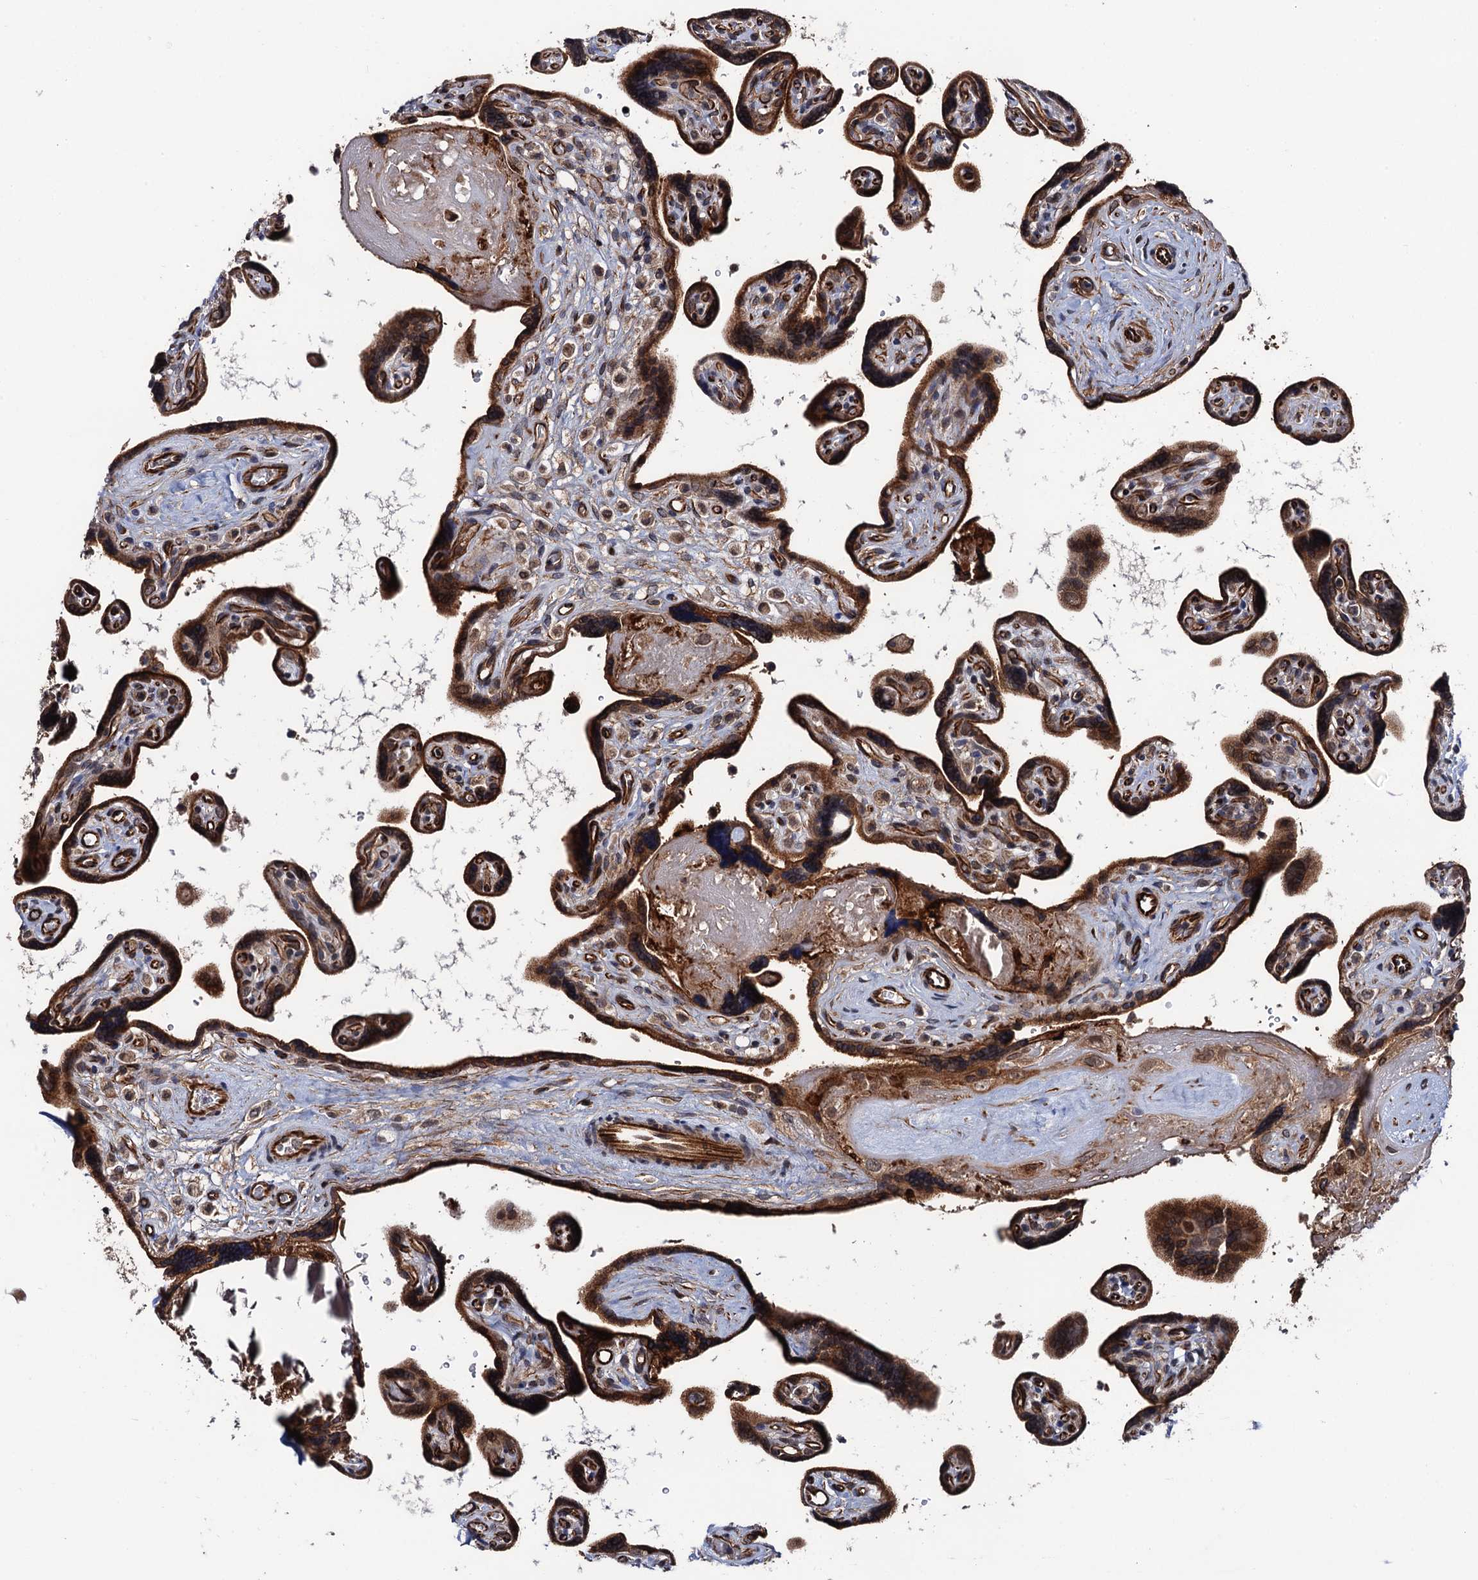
{"staining": {"intensity": "strong", "quantity": ">75%", "location": "cytoplasmic/membranous"}, "tissue": "placenta", "cell_type": "Trophoblastic cells", "image_type": "normal", "snomed": [{"axis": "morphology", "description": "Normal tissue, NOS"}, {"axis": "topography", "description": "Placenta"}], "caption": "IHC of normal human placenta reveals high levels of strong cytoplasmic/membranous expression in approximately >75% of trophoblastic cells.", "gene": "FSIP1", "patient": {"sex": "female", "age": 39}}